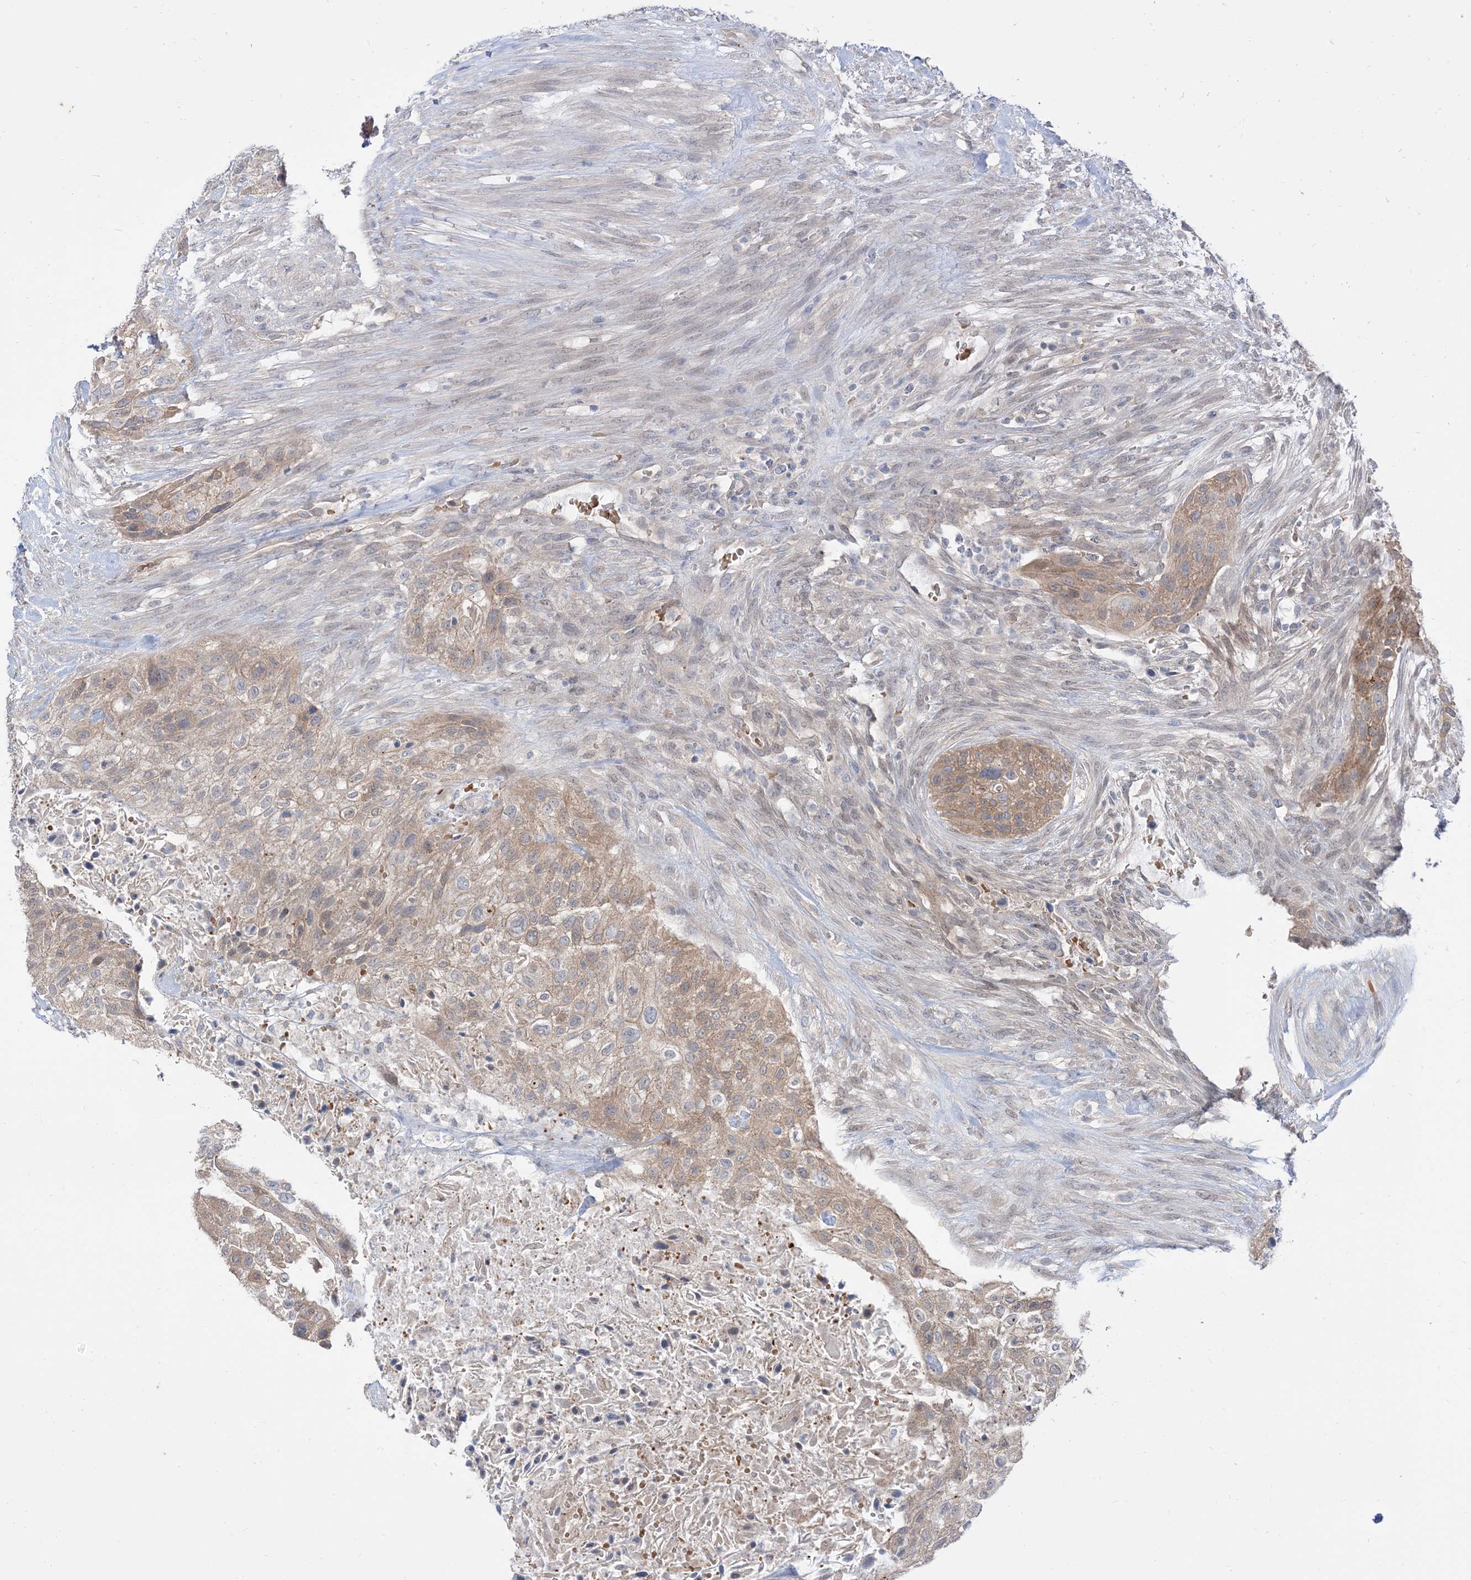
{"staining": {"intensity": "weak", "quantity": "25%-75%", "location": "cytoplasmic/membranous"}, "tissue": "urothelial cancer", "cell_type": "Tumor cells", "image_type": "cancer", "snomed": [{"axis": "morphology", "description": "Urothelial carcinoma, High grade"}, {"axis": "topography", "description": "Urinary bladder"}], "caption": "DAB immunohistochemical staining of human urothelial cancer exhibits weak cytoplasmic/membranous protein positivity in about 25%-75% of tumor cells.", "gene": "RIN1", "patient": {"sex": "male", "age": 35}}